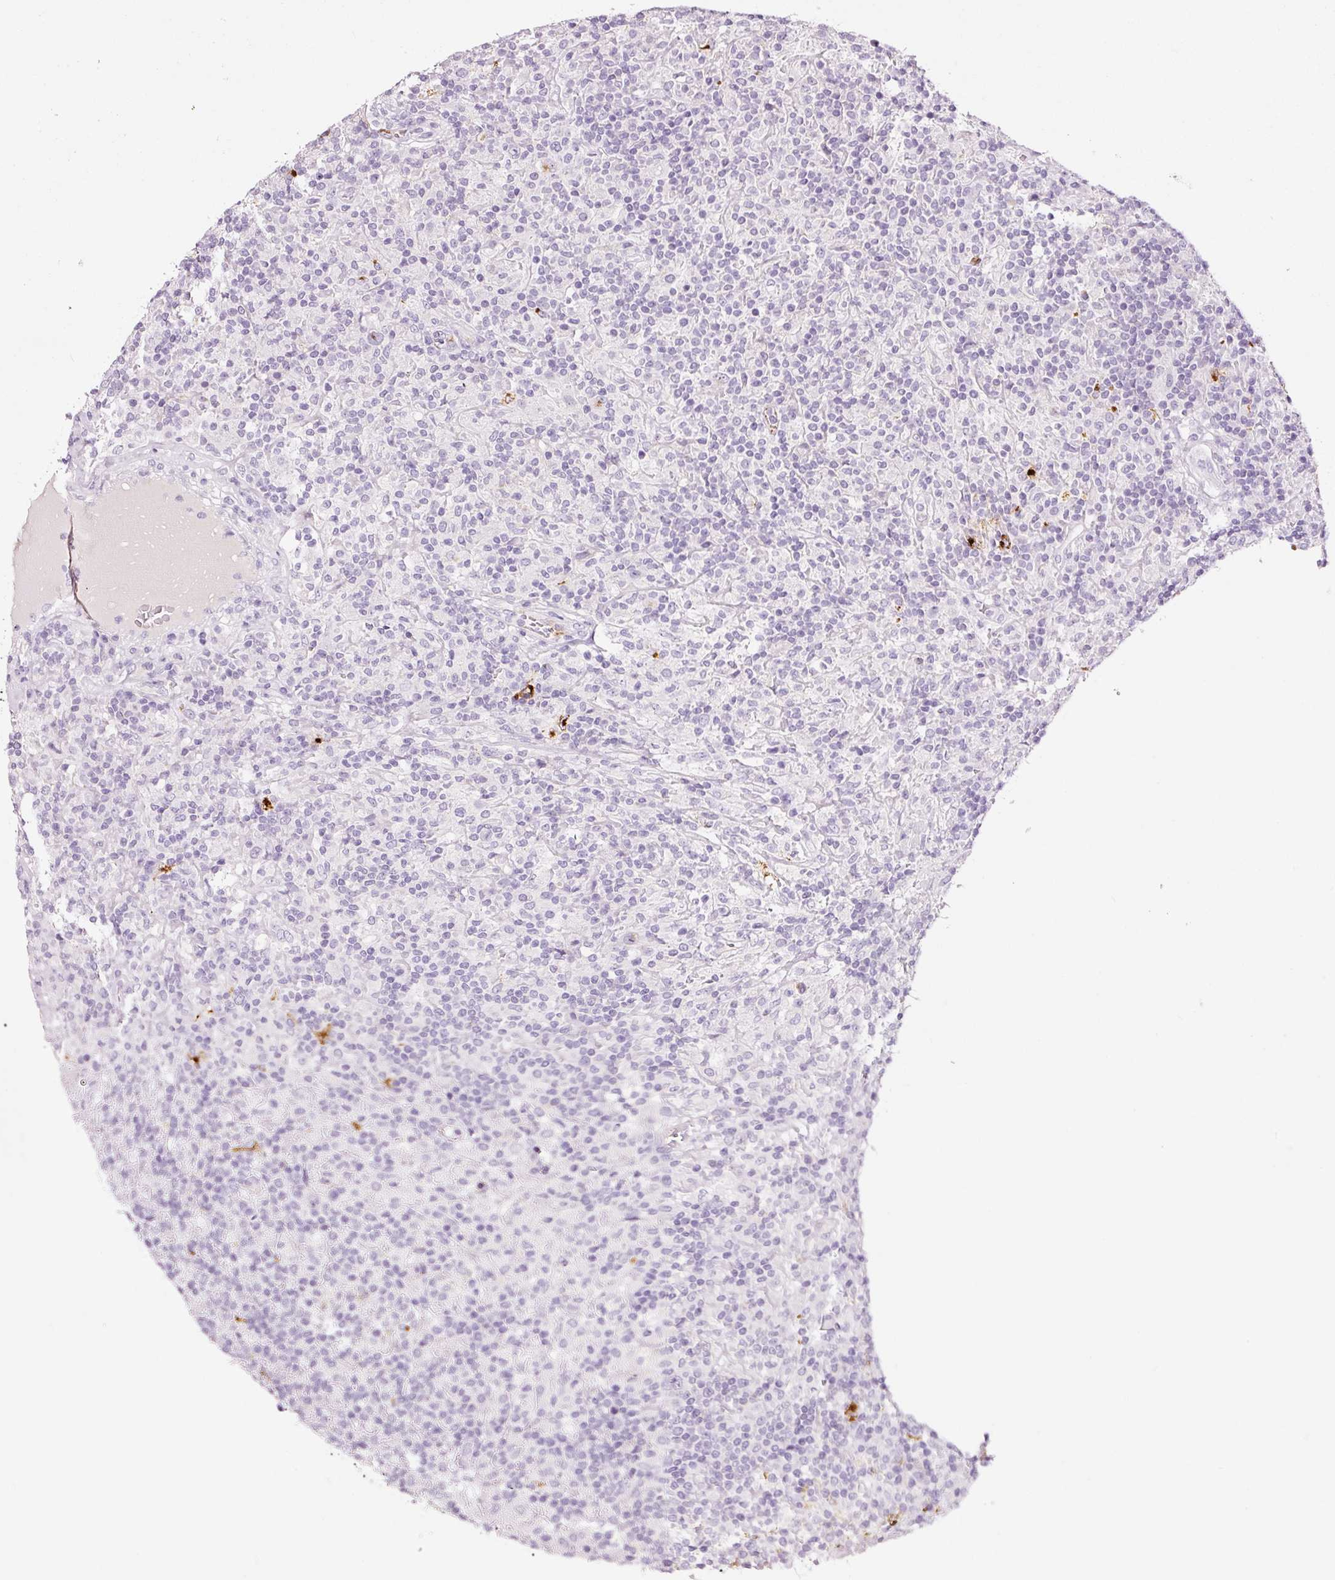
{"staining": {"intensity": "negative", "quantity": "none", "location": "none"}, "tissue": "lymphoma", "cell_type": "Tumor cells", "image_type": "cancer", "snomed": [{"axis": "morphology", "description": "Hodgkin's disease, NOS"}, {"axis": "topography", "description": "Lymph node"}], "caption": "This is an immunohistochemistry (IHC) histopathology image of human Hodgkin's disease. There is no staining in tumor cells.", "gene": "LAMP3", "patient": {"sex": "male", "age": 70}}